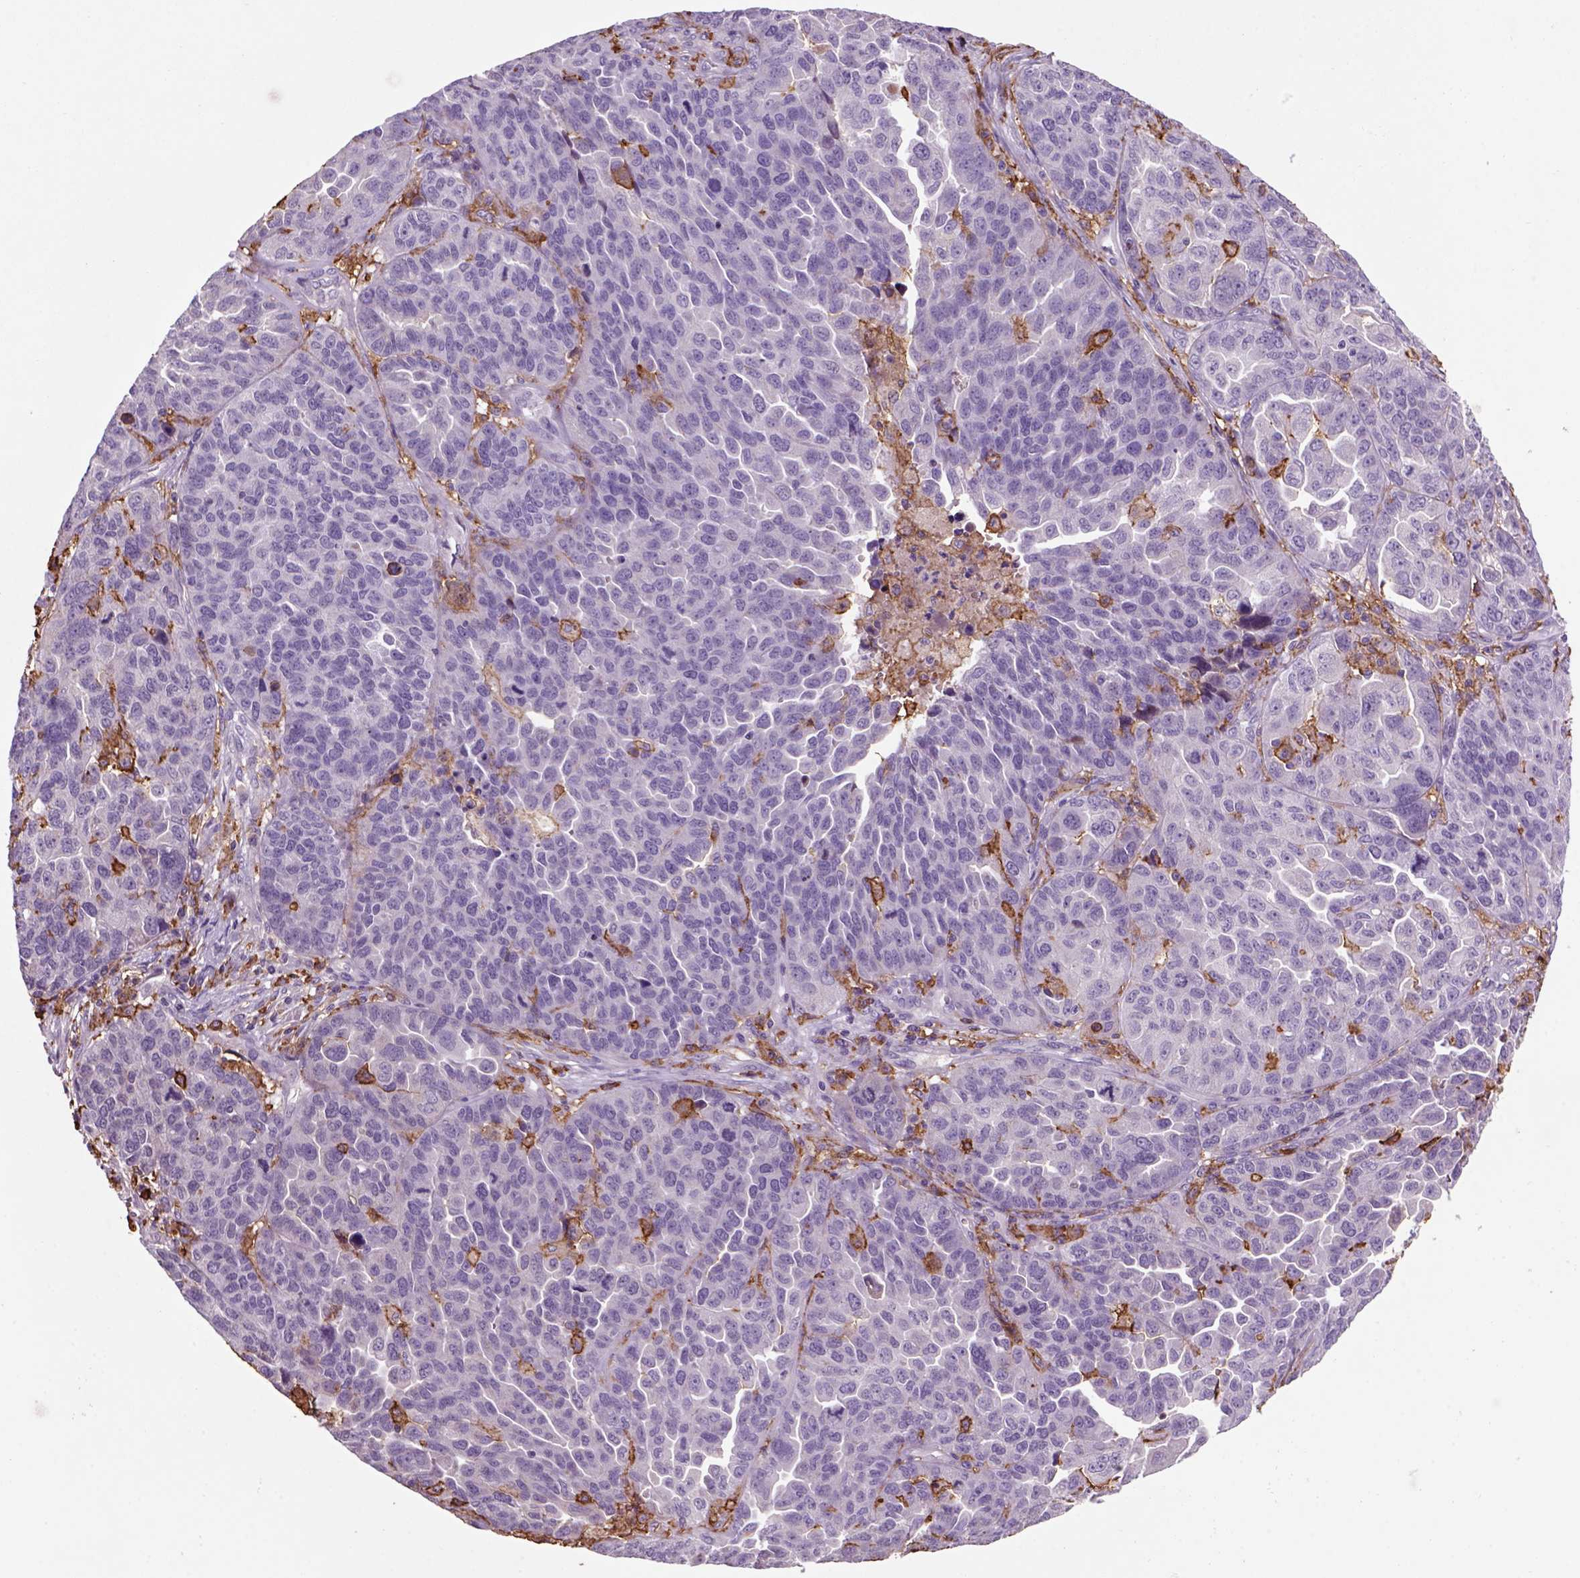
{"staining": {"intensity": "negative", "quantity": "none", "location": "none"}, "tissue": "ovarian cancer", "cell_type": "Tumor cells", "image_type": "cancer", "snomed": [{"axis": "morphology", "description": "Cystadenocarcinoma, serous, NOS"}, {"axis": "topography", "description": "Ovary"}], "caption": "IHC of ovarian cancer reveals no expression in tumor cells.", "gene": "CD14", "patient": {"sex": "female", "age": 87}}